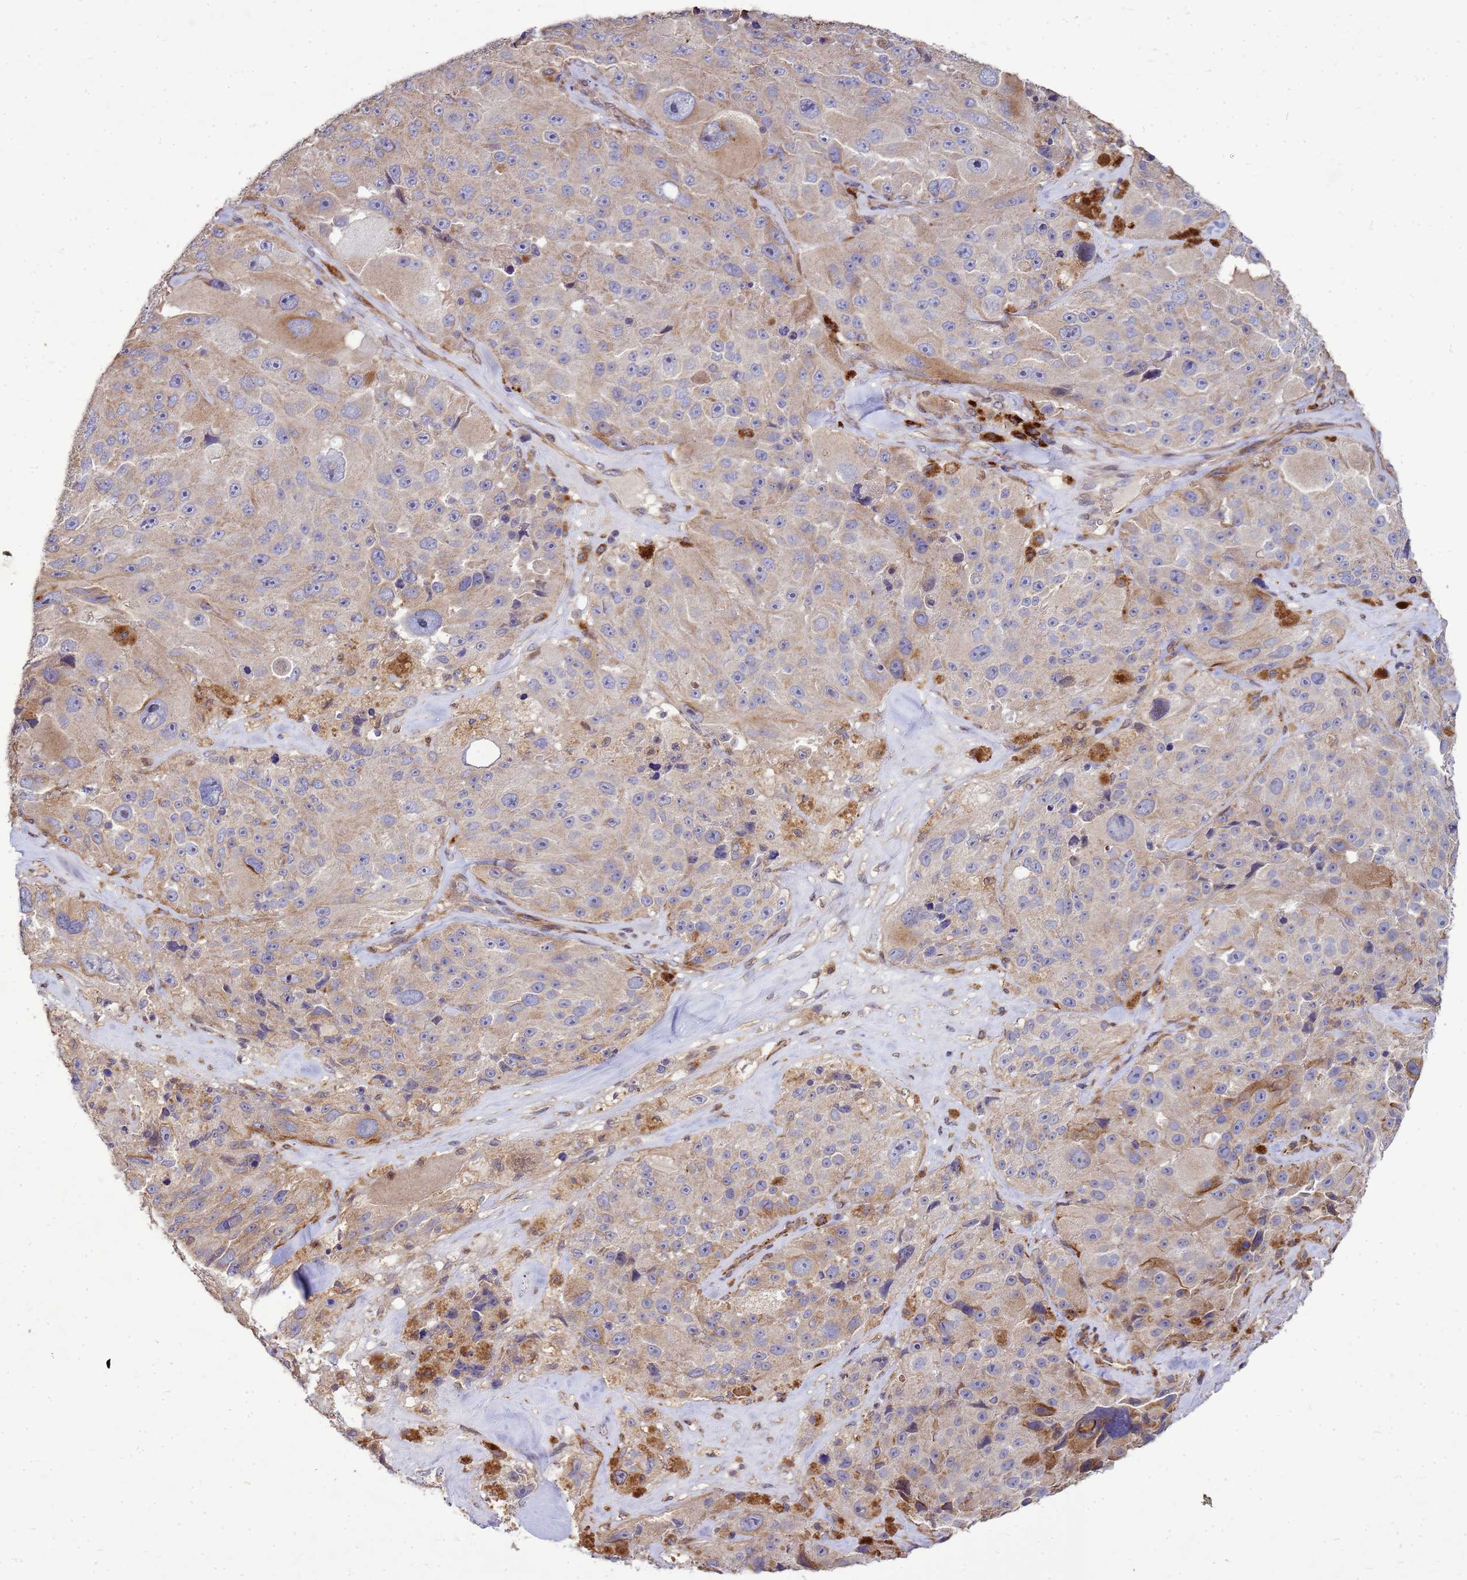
{"staining": {"intensity": "moderate", "quantity": "<25%", "location": "cytoplasmic/membranous"}, "tissue": "melanoma", "cell_type": "Tumor cells", "image_type": "cancer", "snomed": [{"axis": "morphology", "description": "Malignant melanoma, Metastatic site"}, {"axis": "topography", "description": "Lymph node"}], "caption": "An immunohistochemistry micrograph of neoplastic tissue is shown. Protein staining in brown highlights moderate cytoplasmic/membranous positivity in malignant melanoma (metastatic site) within tumor cells. Using DAB (brown) and hematoxylin (blue) stains, captured at high magnification using brightfield microscopy.", "gene": "EIF4EBP3", "patient": {"sex": "male", "age": 62}}